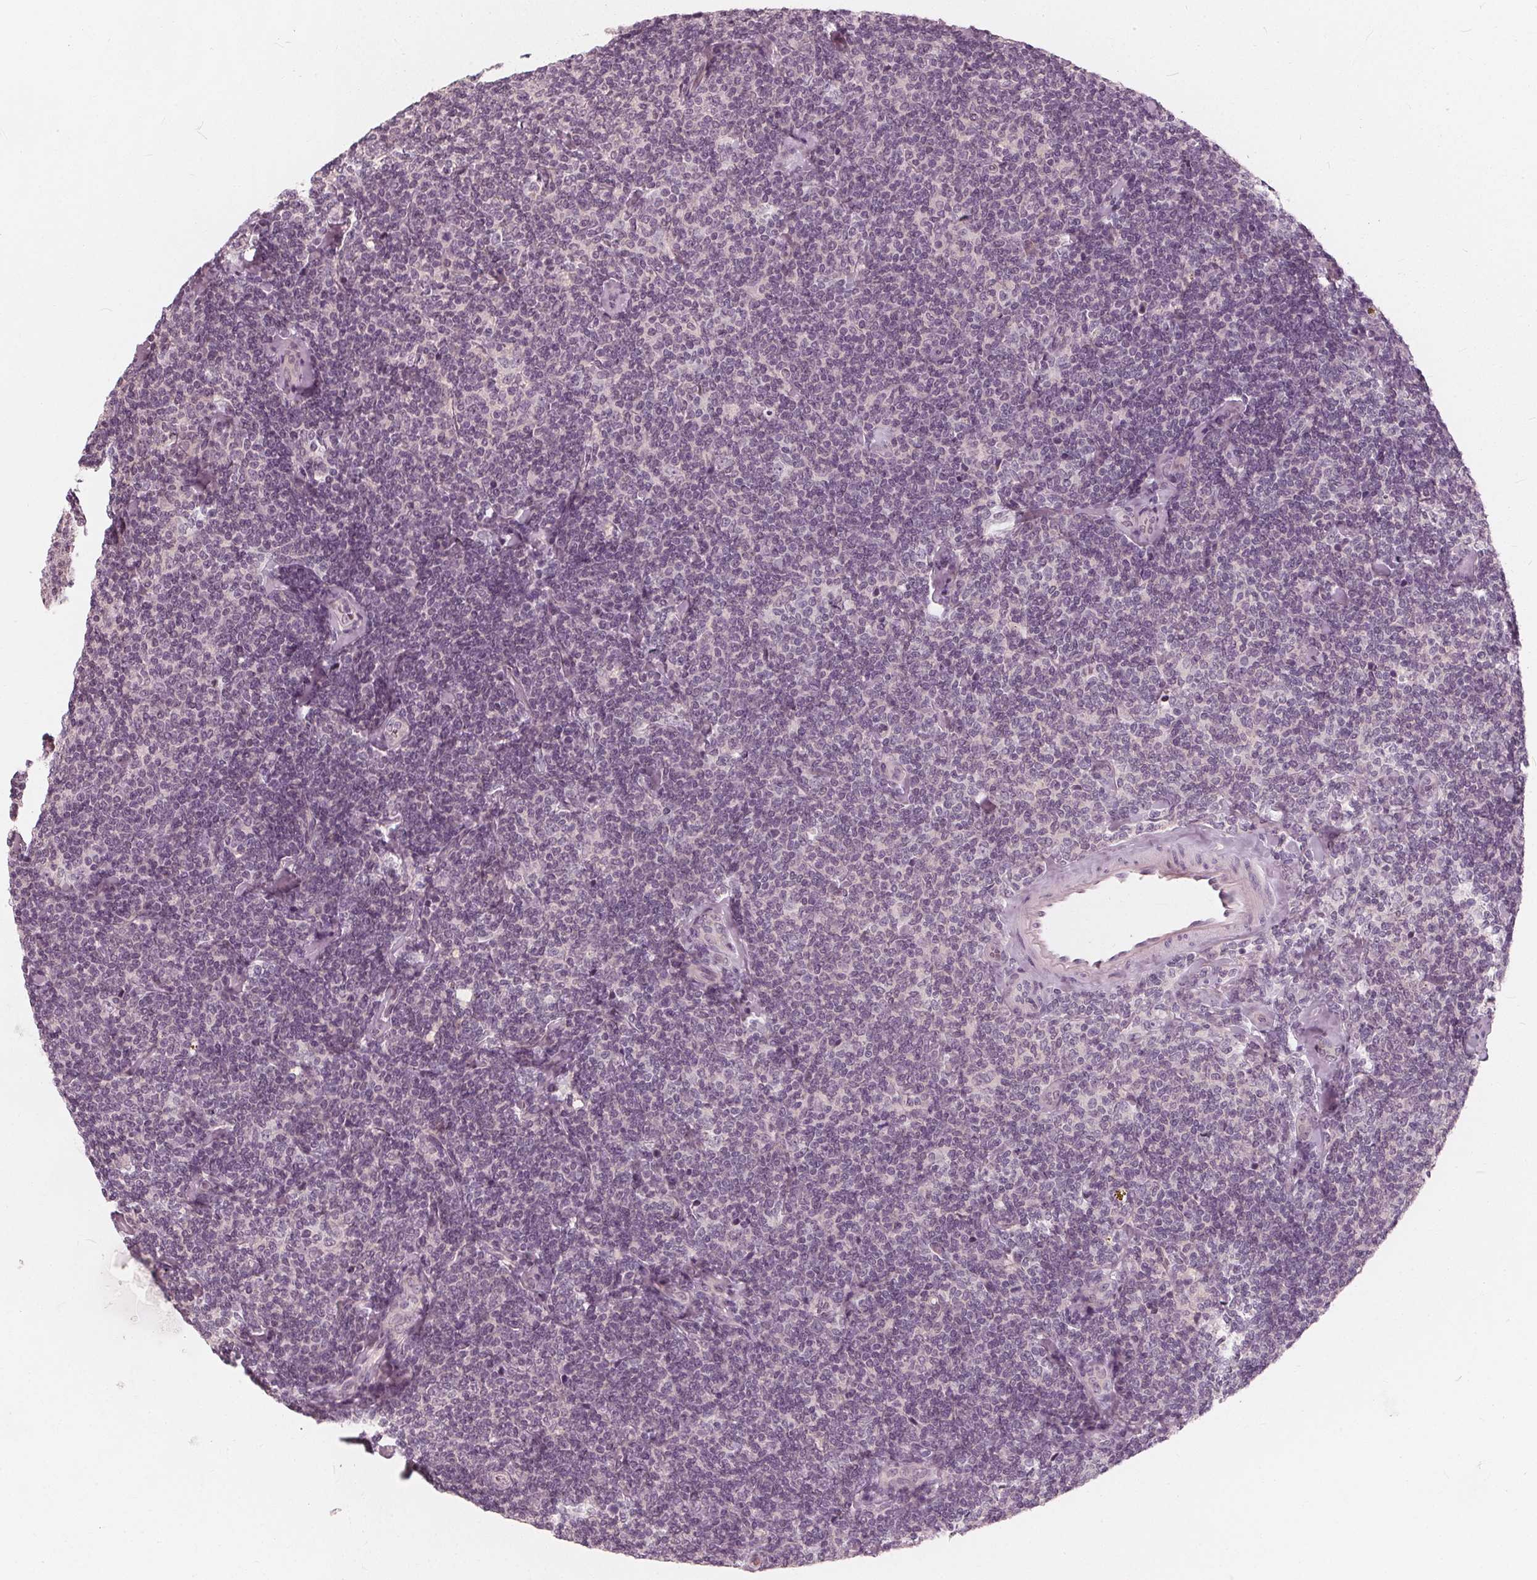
{"staining": {"intensity": "negative", "quantity": "none", "location": "none"}, "tissue": "lymphoma", "cell_type": "Tumor cells", "image_type": "cancer", "snomed": [{"axis": "morphology", "description": "Malignant lymphoma, non-Hodgkin's type, Low grade"}, {"axis": "topography", "description": "Lymph node"}], "caption": "Immunohistochemistry (IHC) of lymphoma shows no positivity in tumor cells.", "gene": "SAT2", "patient": {"sex": "female", "age": 56}}